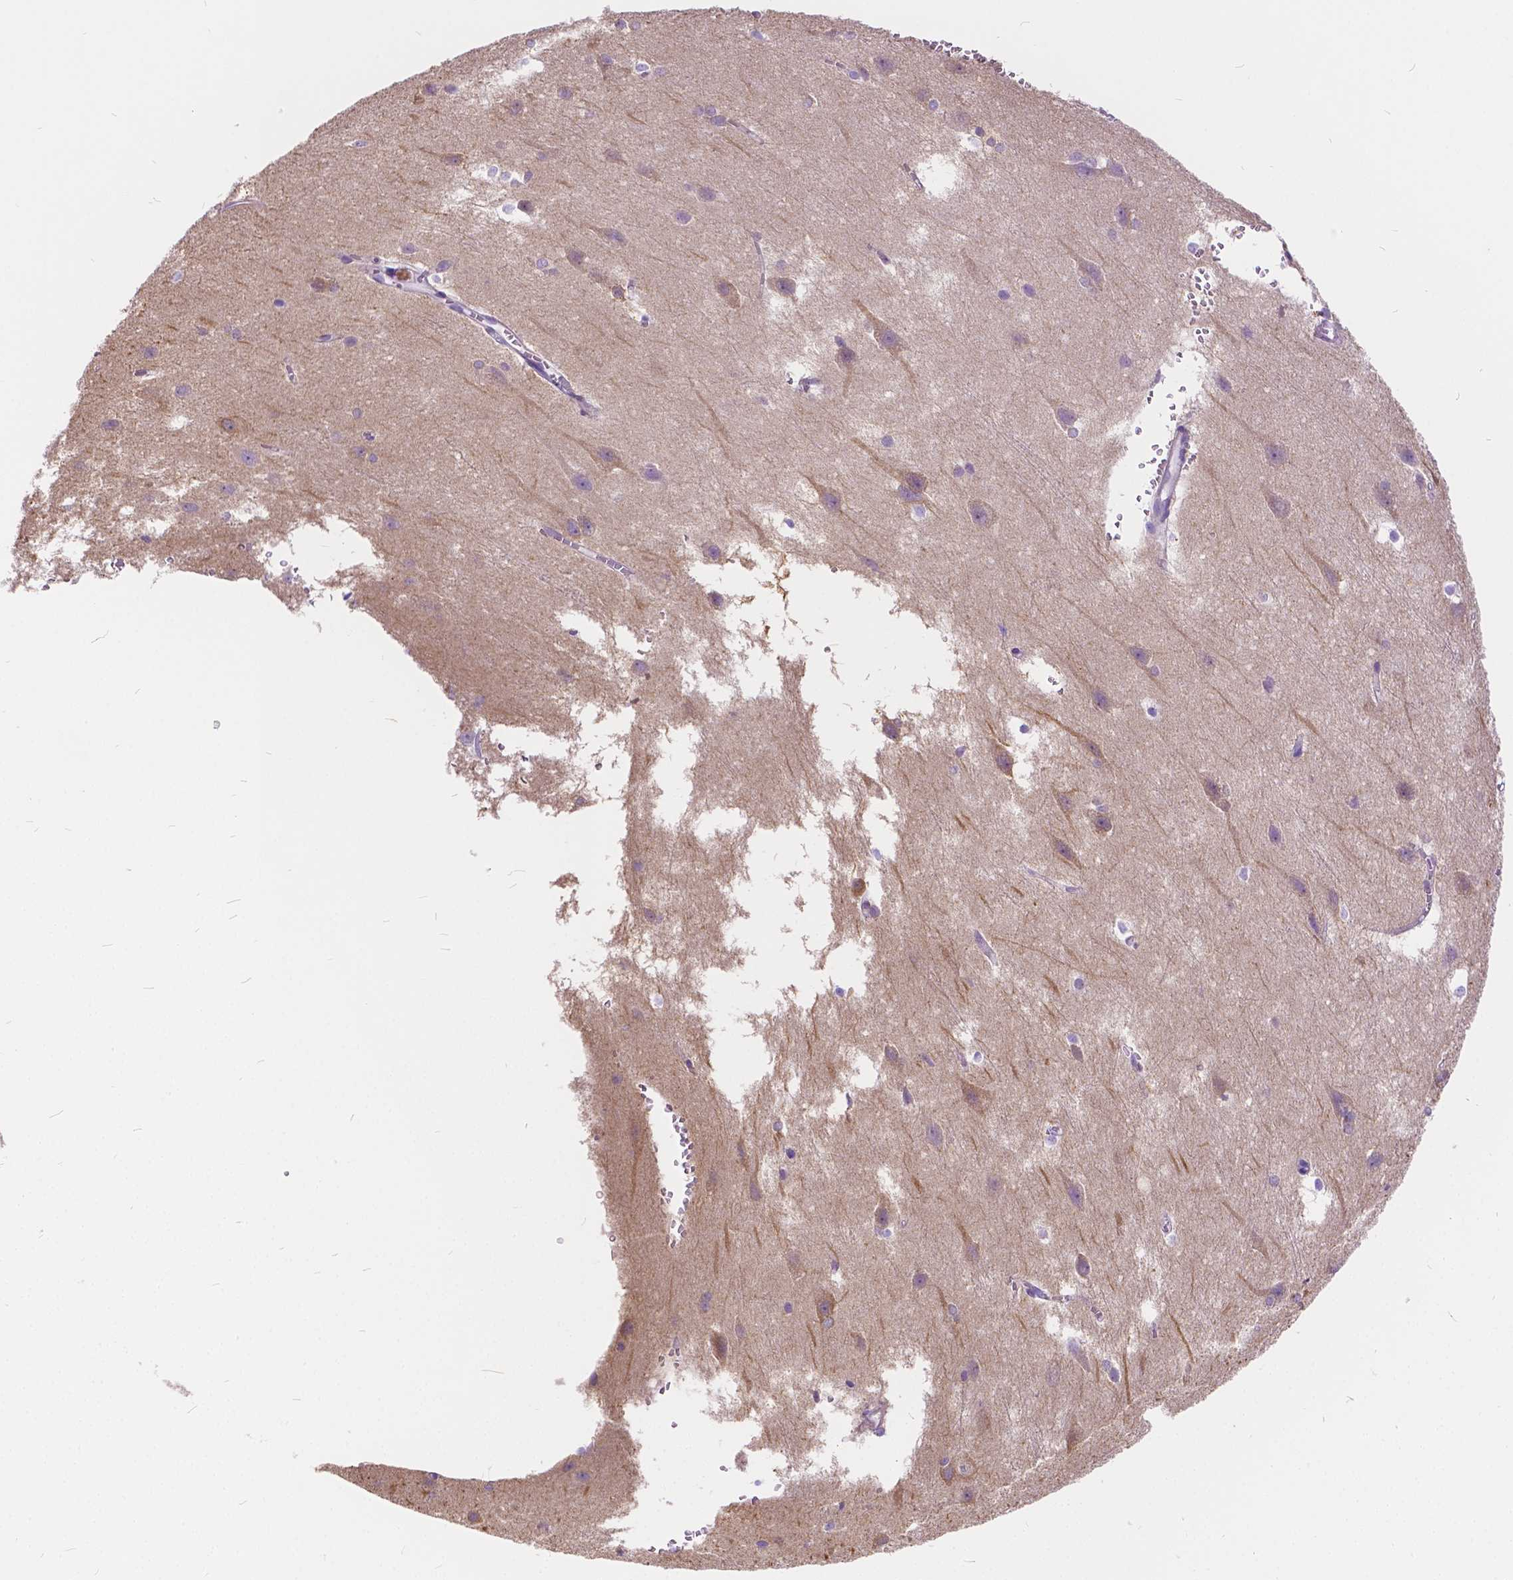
{"staining": {"intensity": "negative", "quantity": "none", "location": "none"}, "tissue": "cerebral cortex", "cell_type": "Endothelial cells", "image_type": "normal", "snomed": [{"axis": "morphology", "description": "Normal tissue, NOS"}, {"axis": "topography", "description": "Cerebral cortex"}], "caption": "Immunohistochemistry (IHC) micrograph of unremarkable cerebral cortex: human cerebral cortex stained with DAB demonstrates no significant protein positivity in endothelial cells.", "gene": "CHRM1", "patient": {"sex": "male", "age": 37}}